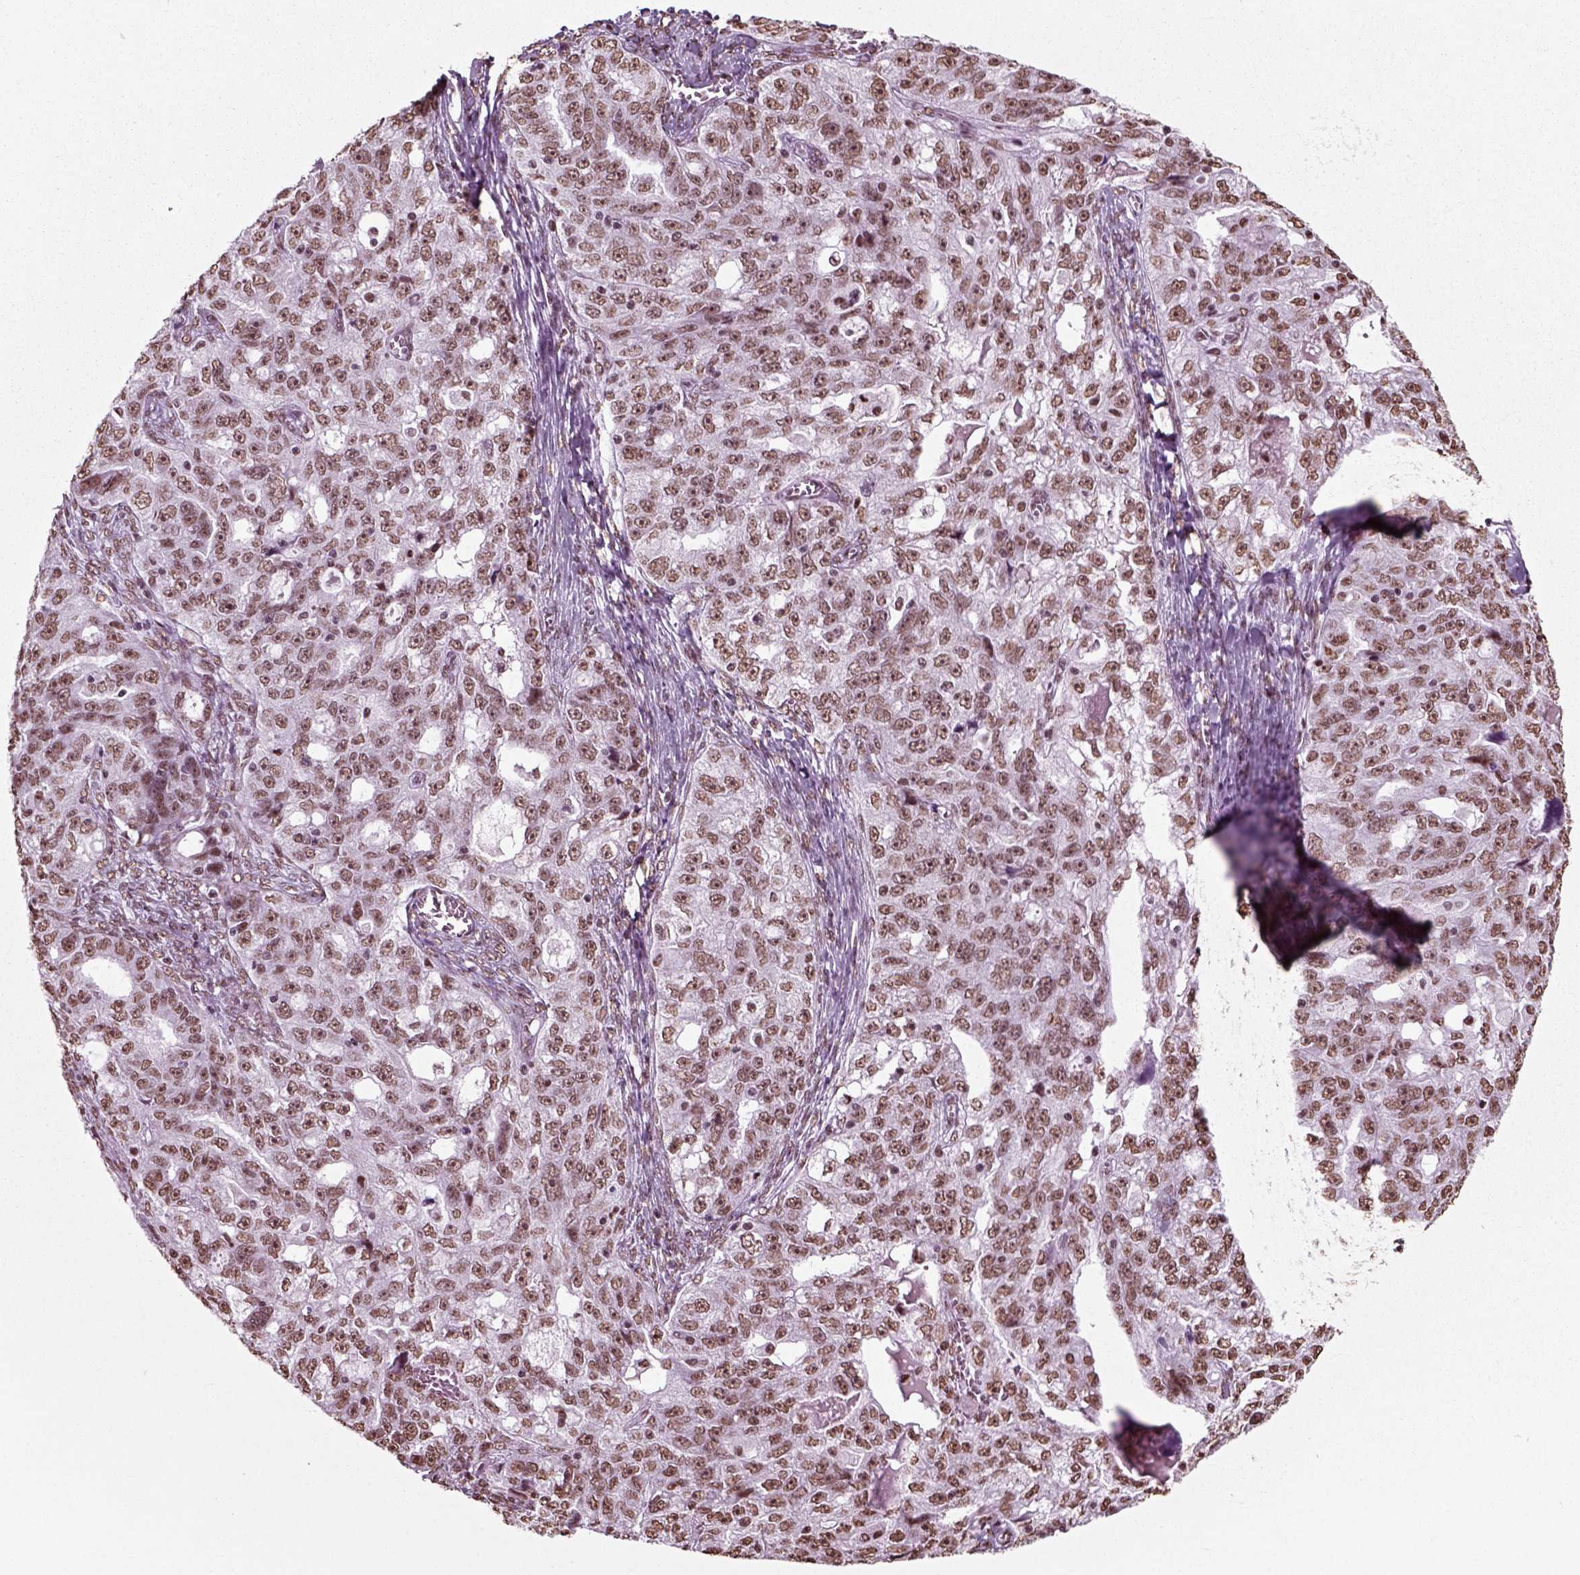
{"staining": {"intensity": "moderate", "quantity": ">75%", "location": "nuclear"}, "tissue": "ovarian cancer", "cell_type": "Tumor cells", "image_type": "cancer", "snomed": [{"axis": "morphology", "description": "Cystadenocarcinoma, serous, NOS"}, {"axis": "topography", "description": "Ovary"}], "caption": "DAB (3,3'-diaminobenzidine) immunohistochemical staining of human ovarian serous cystadenocarcinoma displays moderate nuclear protein positivity in approximately >75% of tumor cells. (Brightfield microscopy of DAB IHC at high magnification).", "gene": "POLR1H", "patient": {"sex": "female", "age": 51}}